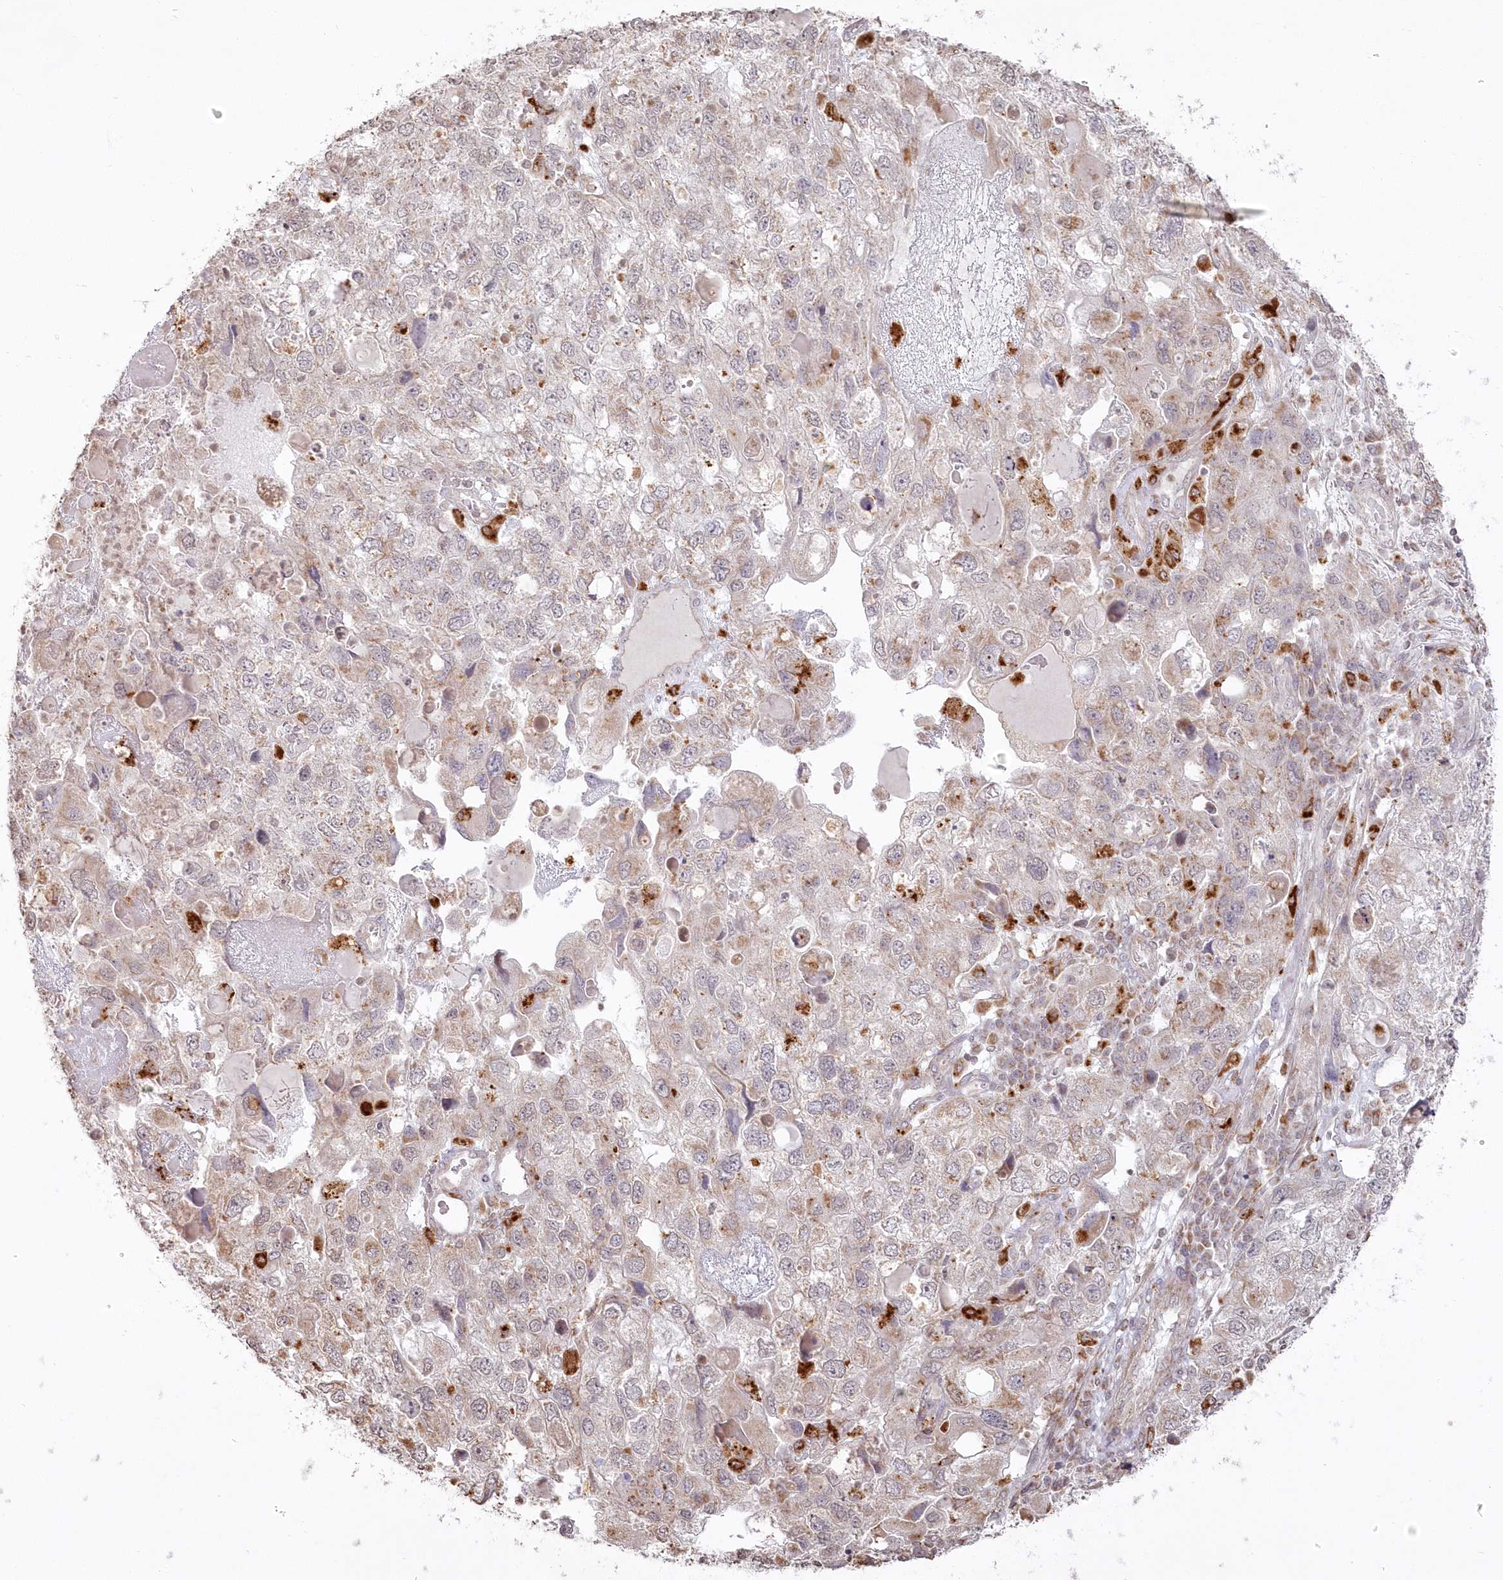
{"staining": {"intensity": "moderate", "quantity": "<25%", "location": "cytoplasmic/membranous"}, "tissue": "endometrial cancer", "cell_type": "Tumor cells", "image_type": "cancer", "snomed": [{"axis": "morphology", "description": "Adenocarcinoma, NOS"}, {"axis": "topography", "description": "Endometrium"}], "caption": "Human endometrial cancer (adenocarcinoma) stained with a protein marker displays moderate staining in tumor cells.", "gene": "ARSB", "patient": {"sex": "female", "age": 49}}